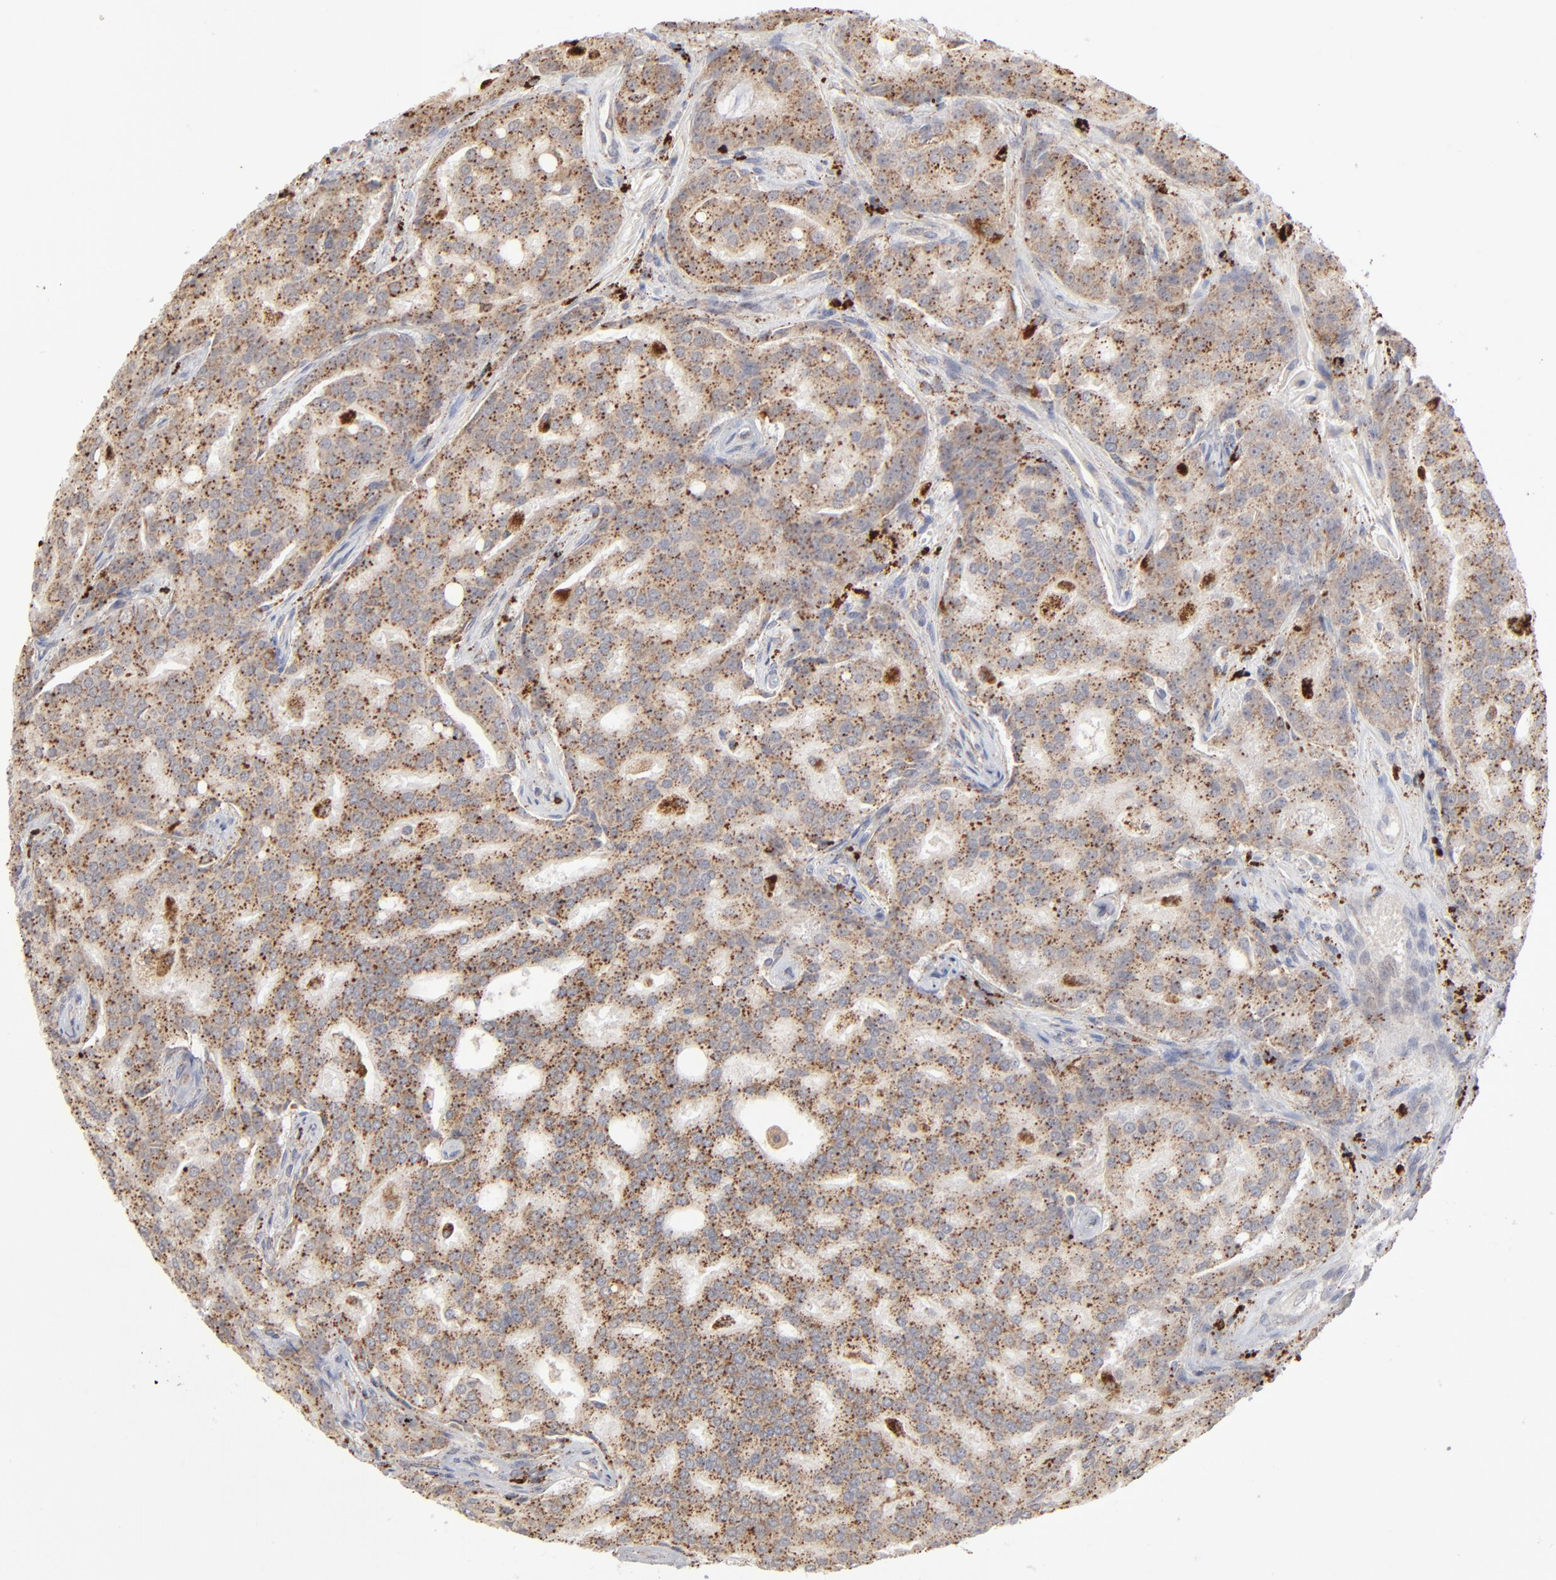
{"staining": {"intensity": "strong", "quantity": ">75%", "location": "cytoplasmic/membranous"}, "tissue": "prostate cancer", "cell_type": "Tumor cells", "image_type": "cancer", "snomed": [{"axis": "morphology", "description": "Adenocarcinoma, High grade"}, {"axis": "topography", "description": "Prostate"}], "caption": "Protein staining of adenocarcinoma (high-grade) (prostate) tissue reveals strong cytoplasmic/membranous expression in about >75% of tumor cells.", "gene": "POMT2", "patient": {"sex": "male", "age": 72}}